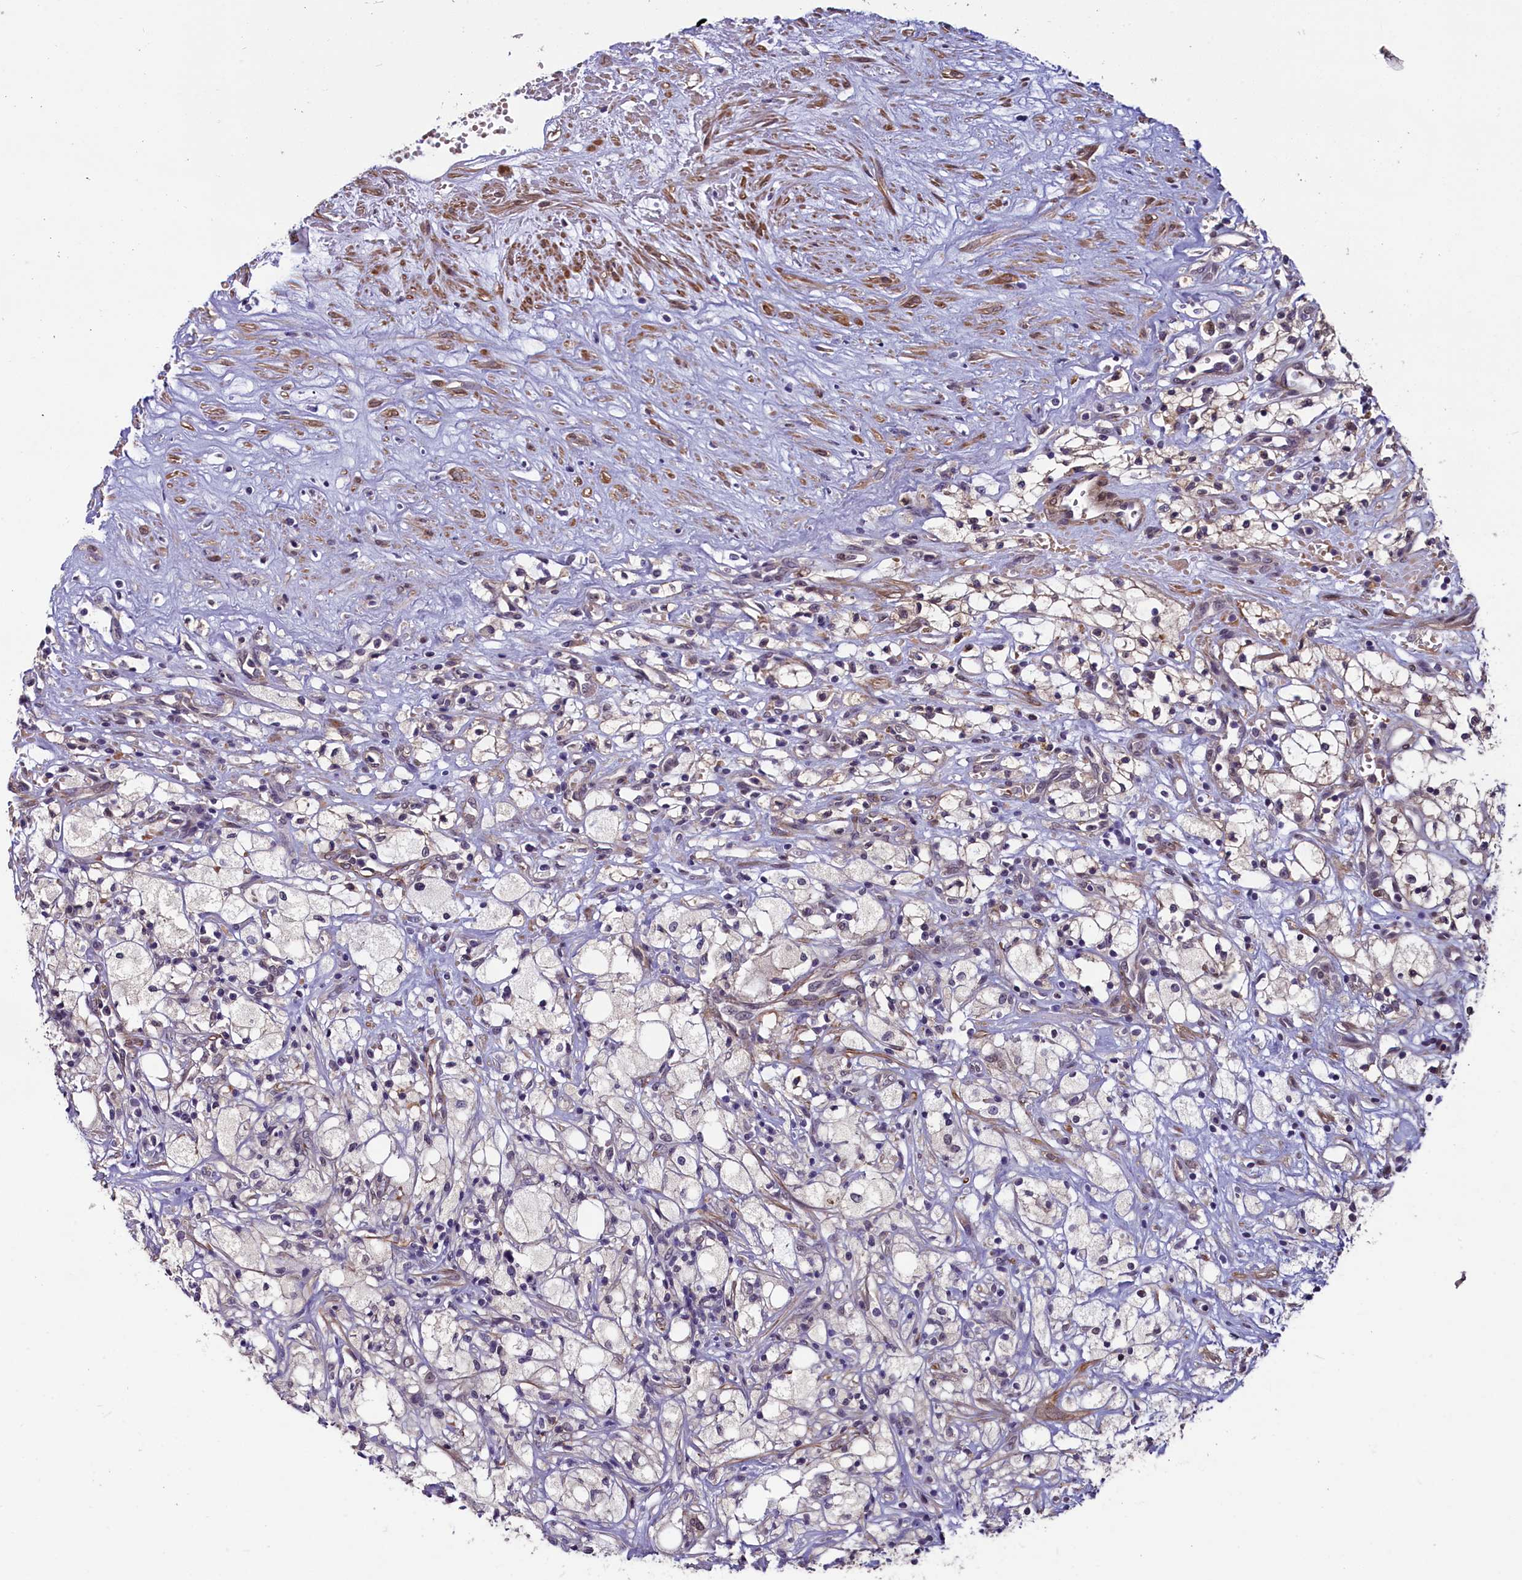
{"staining": {"intensity": "weak", "quantity": "<25%", "location": "cytoplasmic/membranous"}, "tissue": "renal cancer", "cell_type": "Tumor cells", "image_type": "cancer", "snomed": [{"axis": "morphology", "description": "Adenocarcinoma, NOS"}, {"axis": "topography", "description": "Kidney"}], "caption": "IHC of human adenocarcinoma (renal) displays no staining in tumor cells.", "gene": "SLC39A6", "patient": {"sex": "male", "age": 59}}